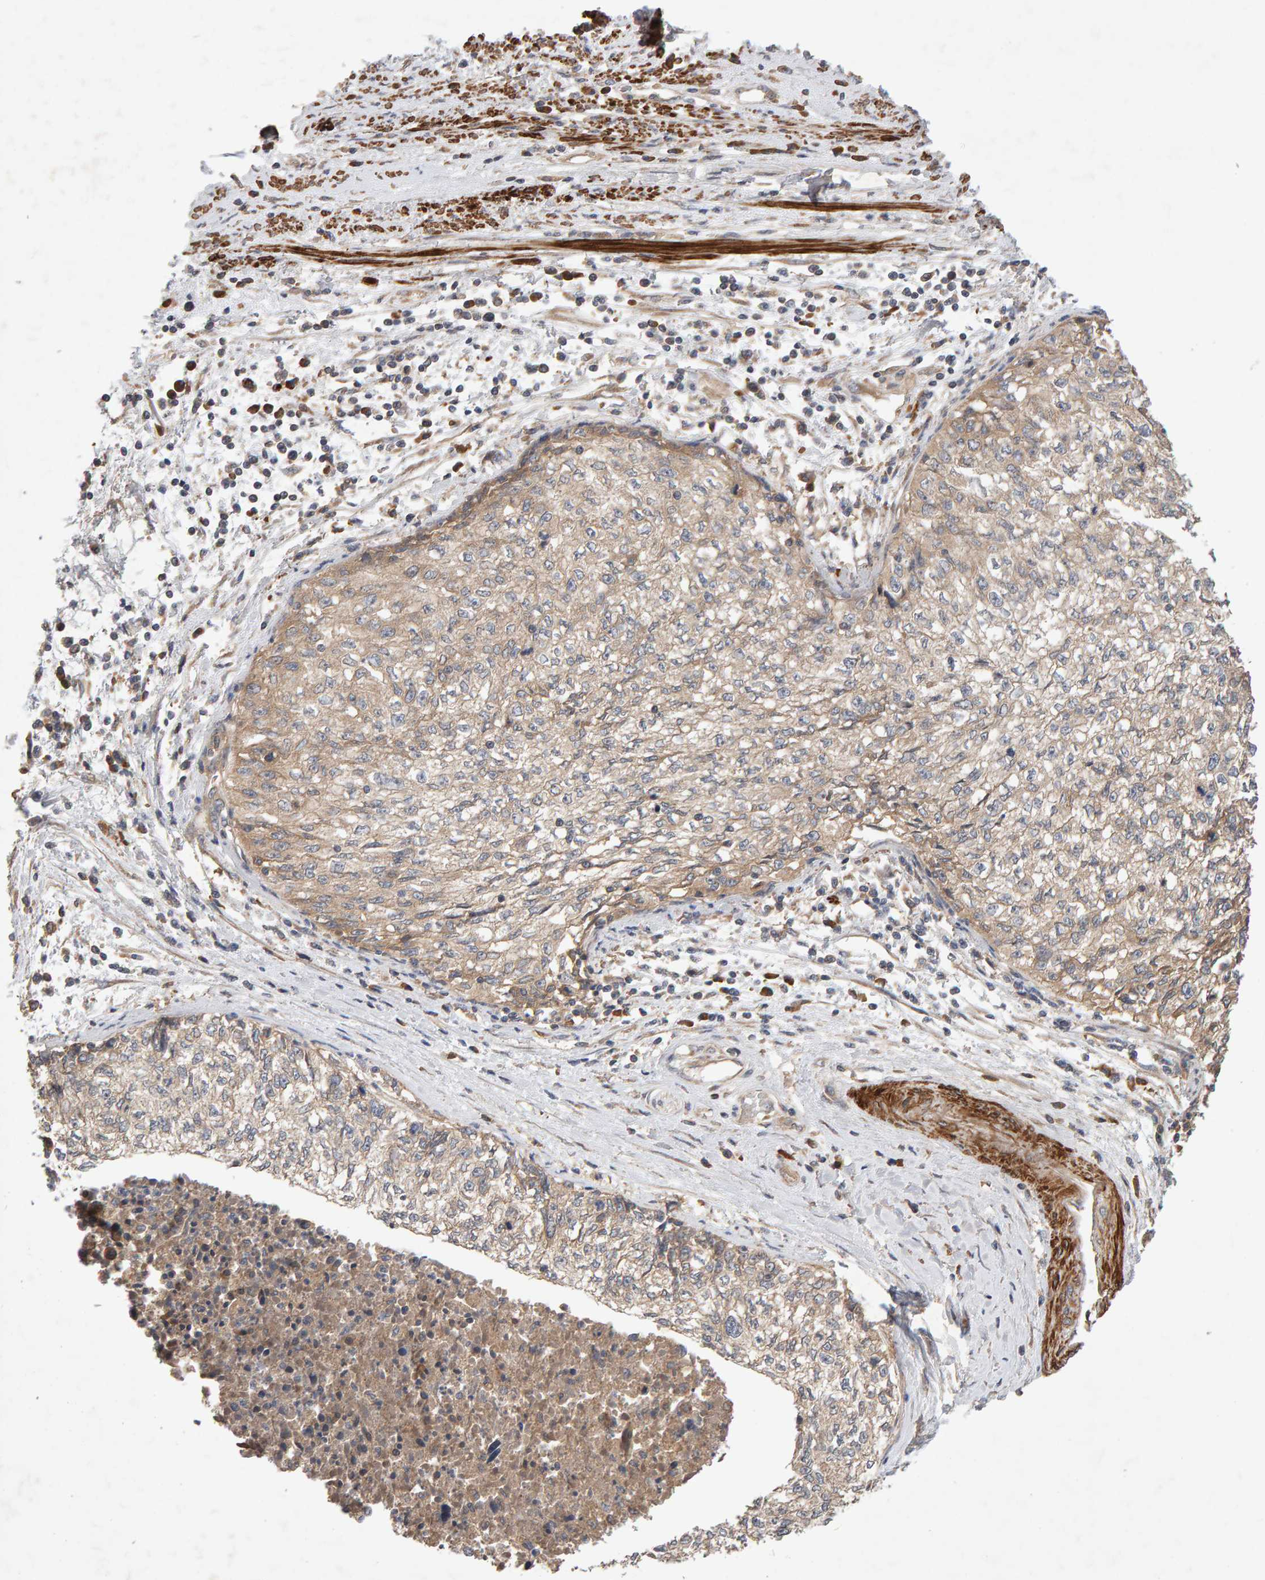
{"staining": {"intensity": "weak", "quantity": "25%-75%", "location": "cytoplasmic/membranous"}, "tissue": "cervical cancer", "cell_type": "Tumor cells", "image_type": "cancer", "snomed": [{"axis": "morphology", "description": "Squamous cell carcinoma, NOS"}, {"axis": "topography", "description": "Cervix"}], "caption": "Cervical cancer stained with a protein marker demonstrates weak staining in tumor cells.", "gene": "RNF19A", "patient": {"sex": "female", "age": 57}}